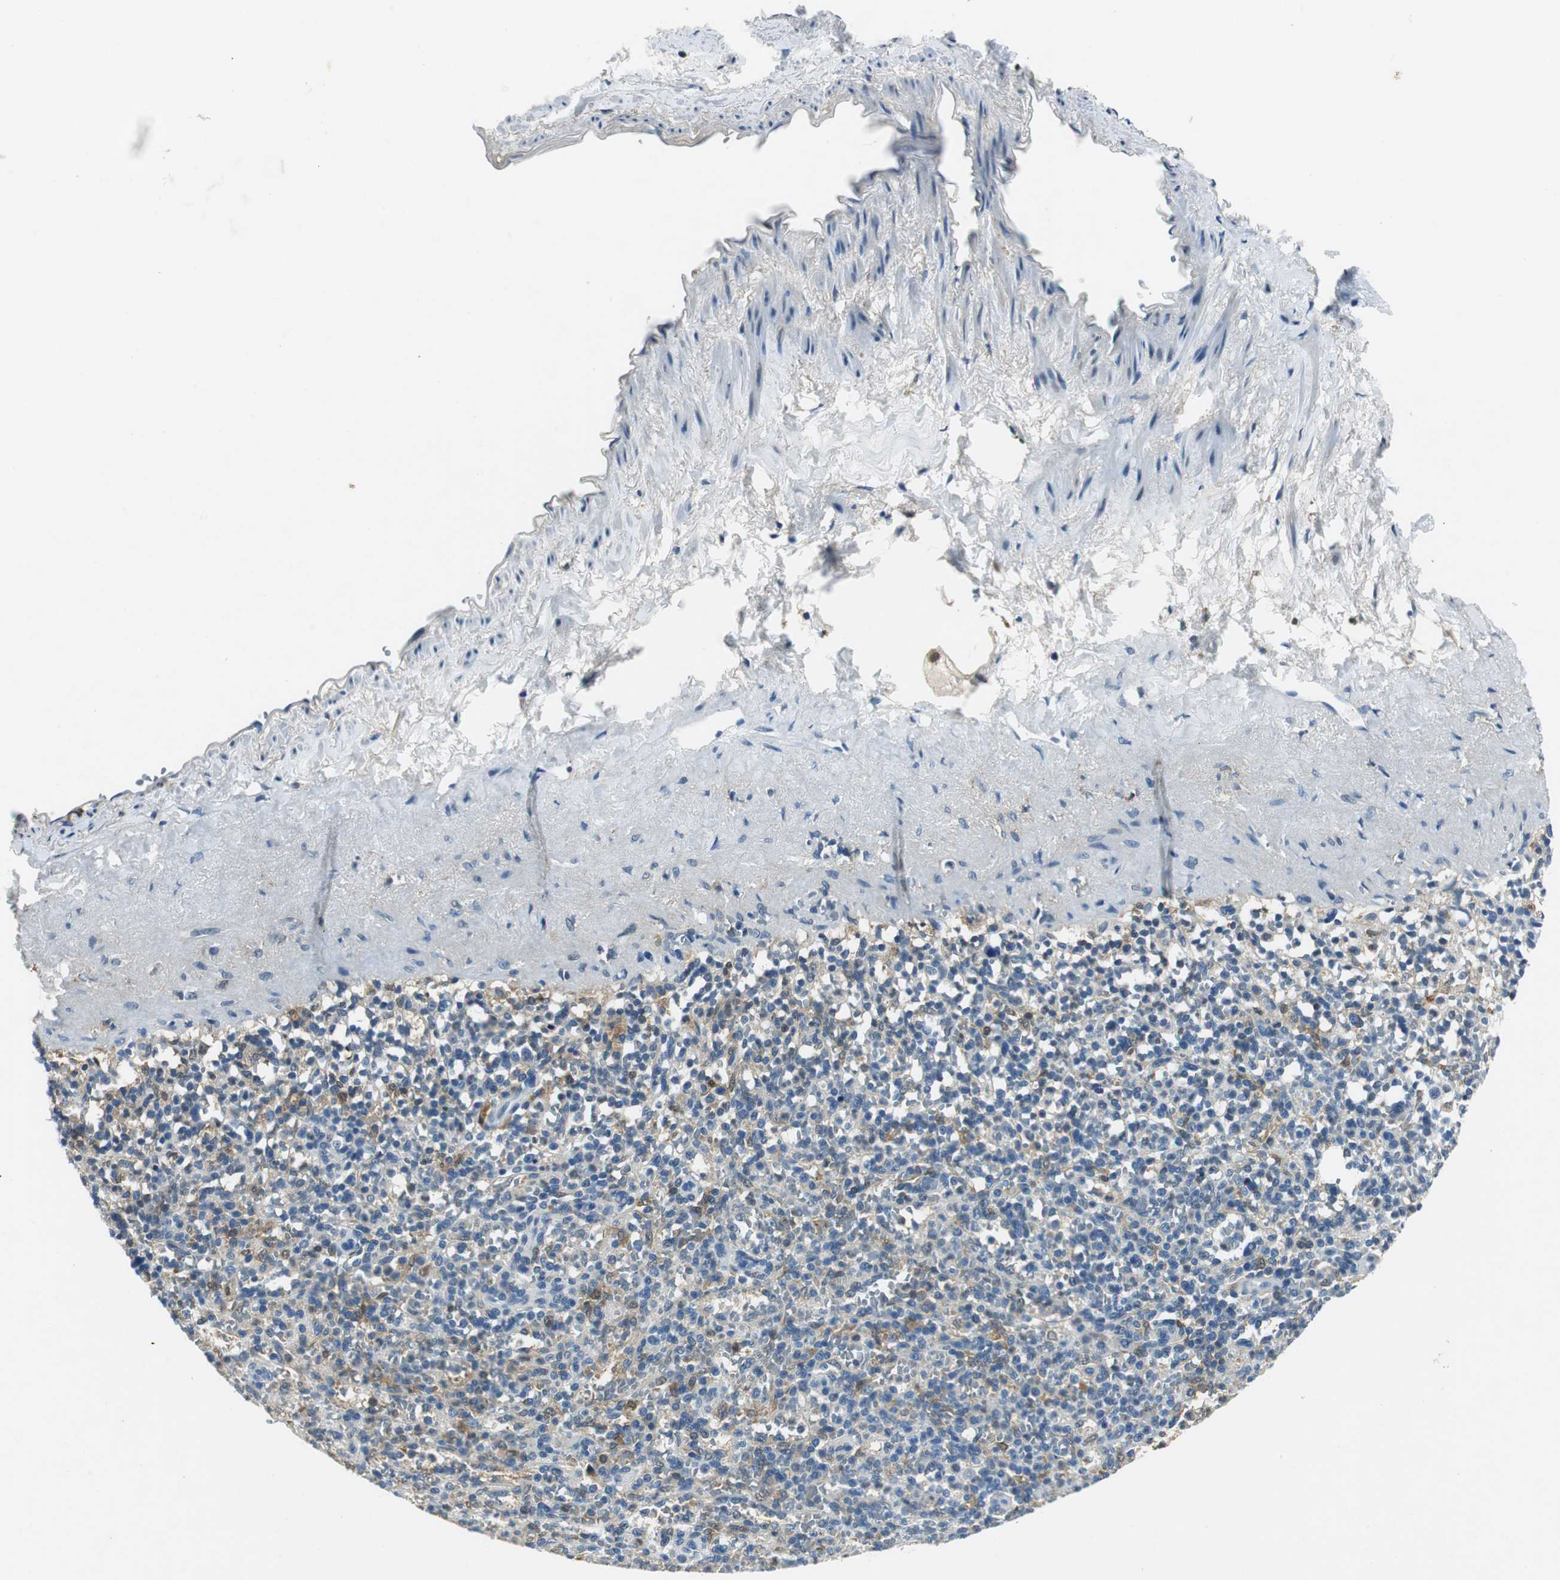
{"staining": {"intensity": "moderate", "quantity": "<25%", "location": "cytoplasmic/membranous"}, "tissue": "spleen", "cell_type": "Cells in red pulp", "image_type": "normal", "snomed": [{"axis": "morphology", "description": "Normal tissue, NOS"}, {"axis": "topography", "description": "Spleen"}], "caption": "High-magnification brightfield microscopy of normal spleen stained with DAB (brown) and counterstained with hematoxylin (blue). cells in red pulp exhibit moderate cytoplasmic/membranous positivity is identified in approximately<25% of cells. (IHC, brightfield microscopy, high magnification).", "gene": "ME1", "patient": {"sex": "female", "age": 74}}